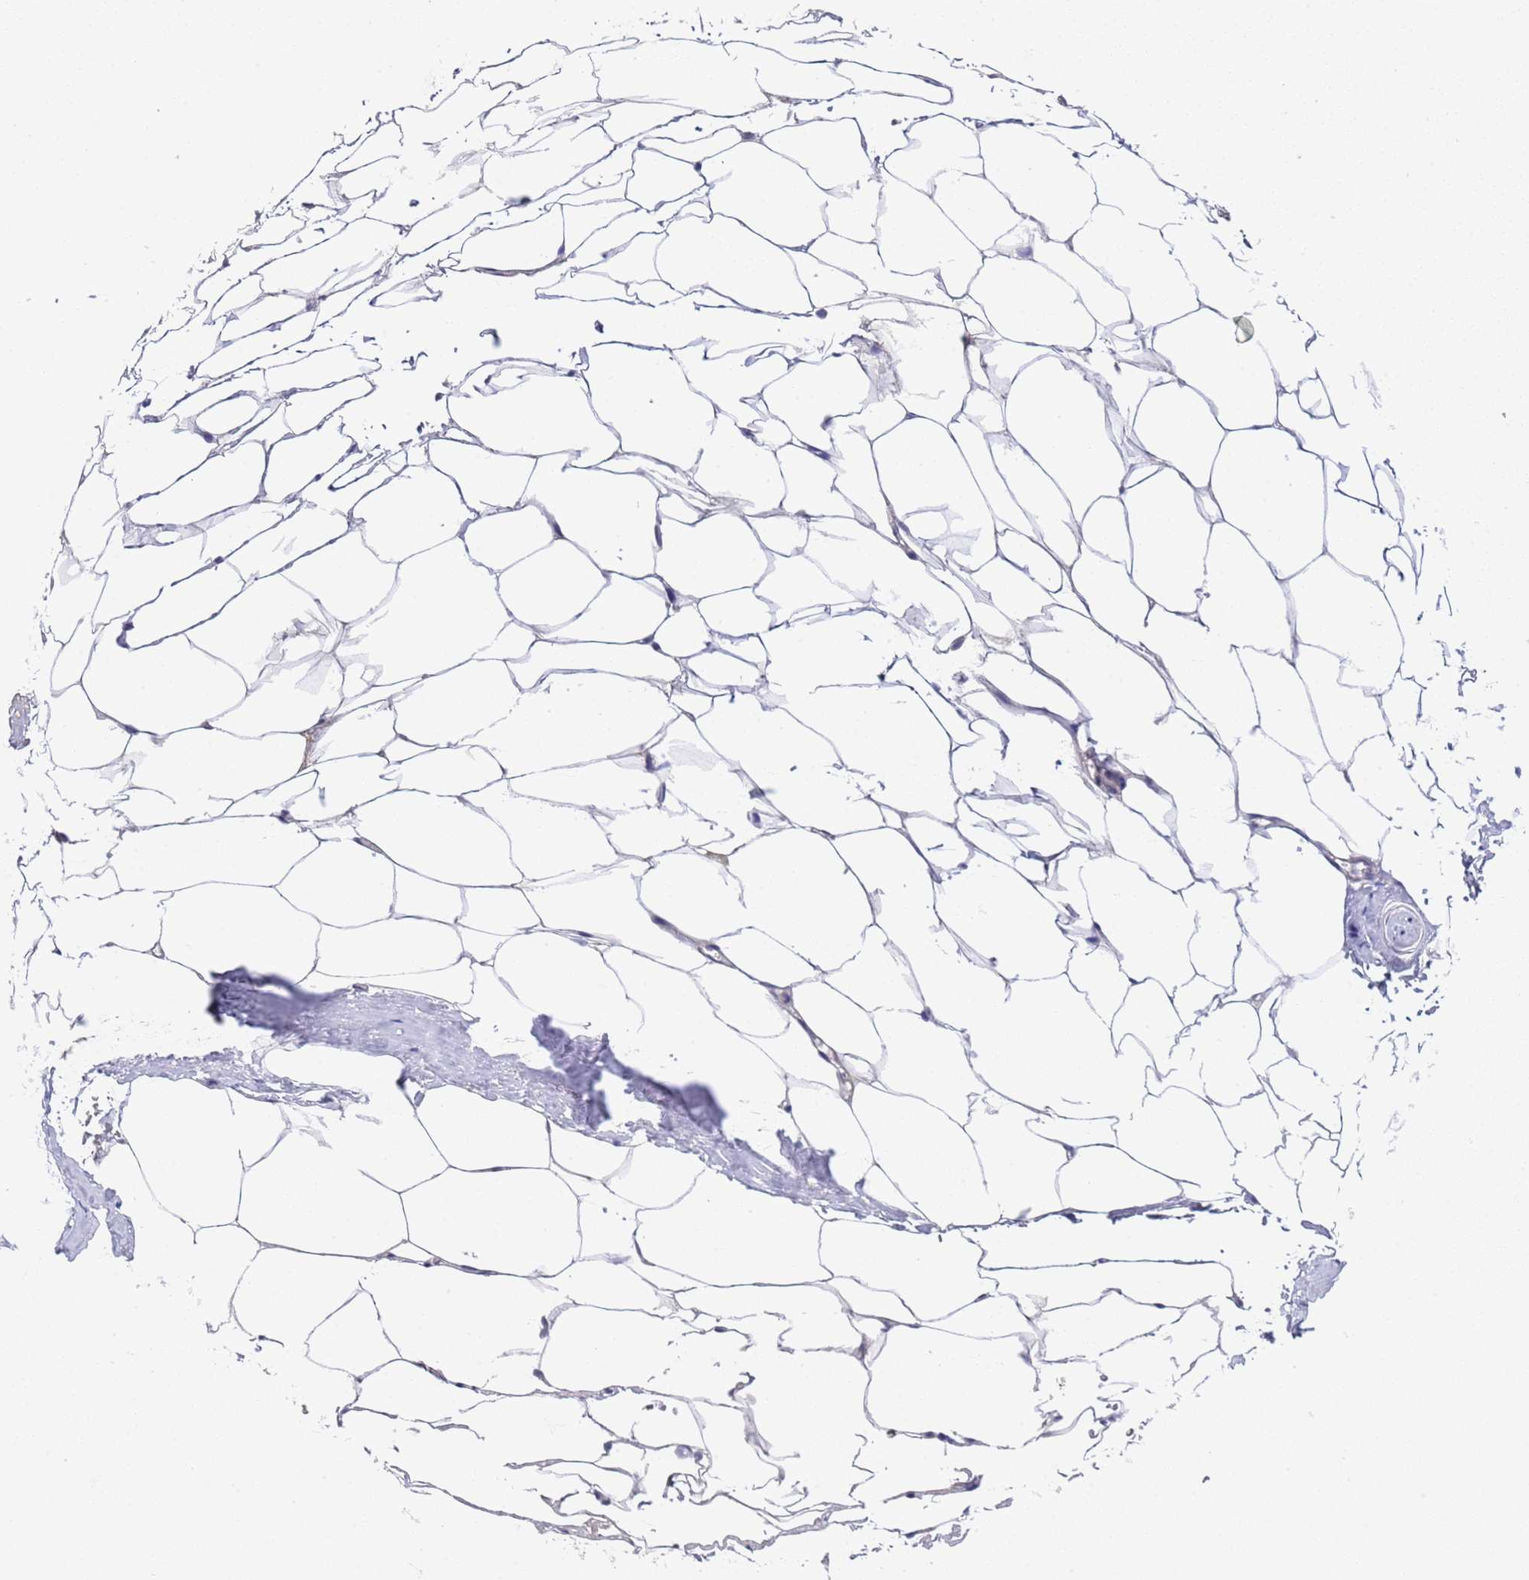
{"staining": {"intensity": "negative", "quantity": "none", "location": "none"}, "tissue": "adipose tissue", "cell_type": "Adipocytes", "image_type": "normal", "snomed": [{"axis": "morphology", "description": "Normal tissue, NOS"}, {"axis": "morphology", "description": "Adenocarcinoma, Low grade"}, {"axis": "topography", "description": "Prostate"}, {"axis": "topography", "description": "Peripheral nerve tissue"}], "caption": "DAB immunohistochemical staining of unremarkable adipose tissue shows no significant expression in adipocytes.", "gene": "TRMT10A", "patient": {"sex": "male", "age": 63}}